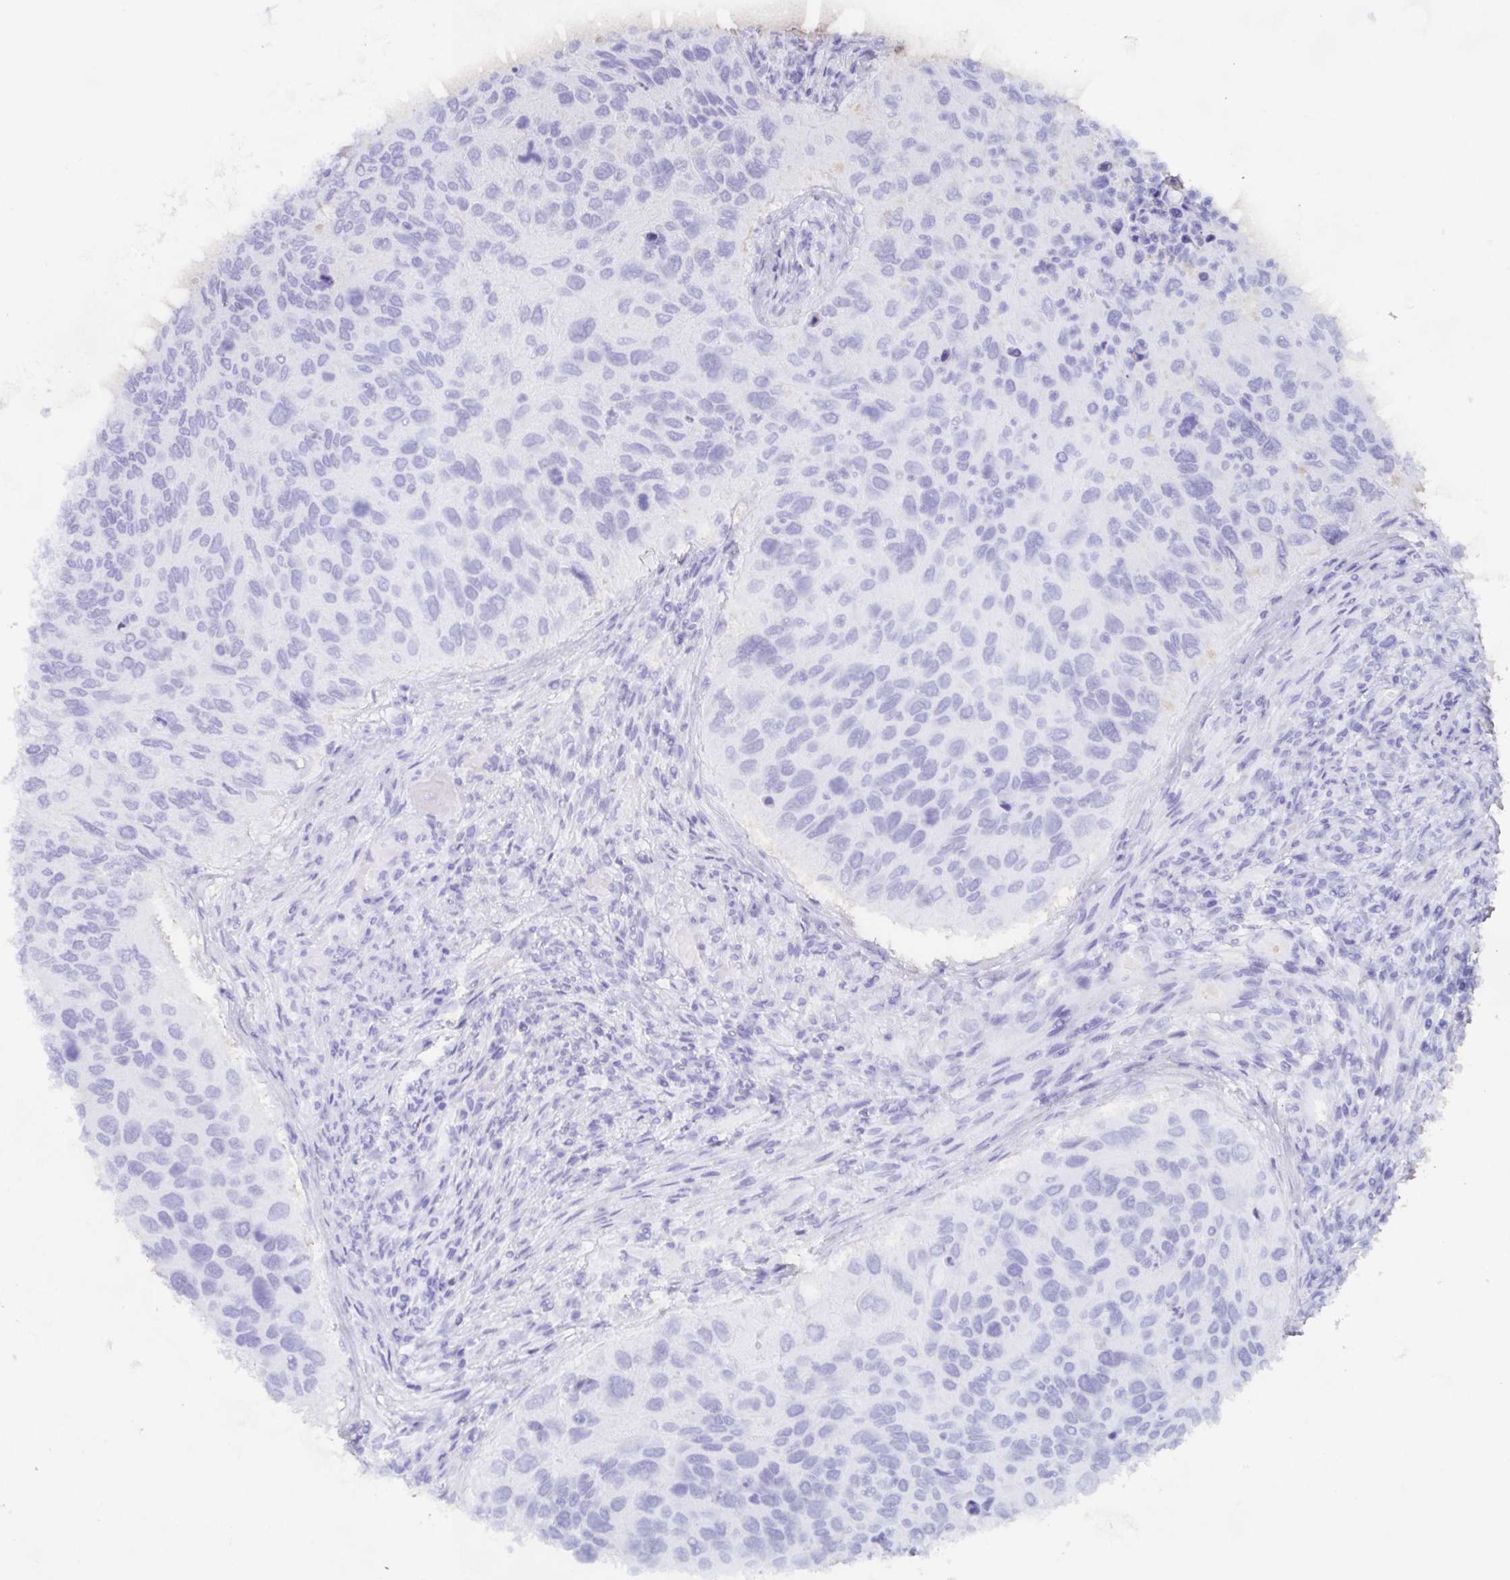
{"staining": {"intensity": "negative", "quantity": "none", "location": "none"}, "tissue": "urothelial cancer", "cell_type": "Tumor cells", "image_type": "cancer", "snomed": [{"axis": "morphology", "description": "Urothelial carcinoma, High grade"}, {"axis": "topography", "description": "Urinary bladder"}], "caption": "Histopathology image shows no significant protein staining in tumor cells of urothelial carcinoma (high-grade).", "gene": "AGFG2", "patient": {"sex": "female", "age": 60}}